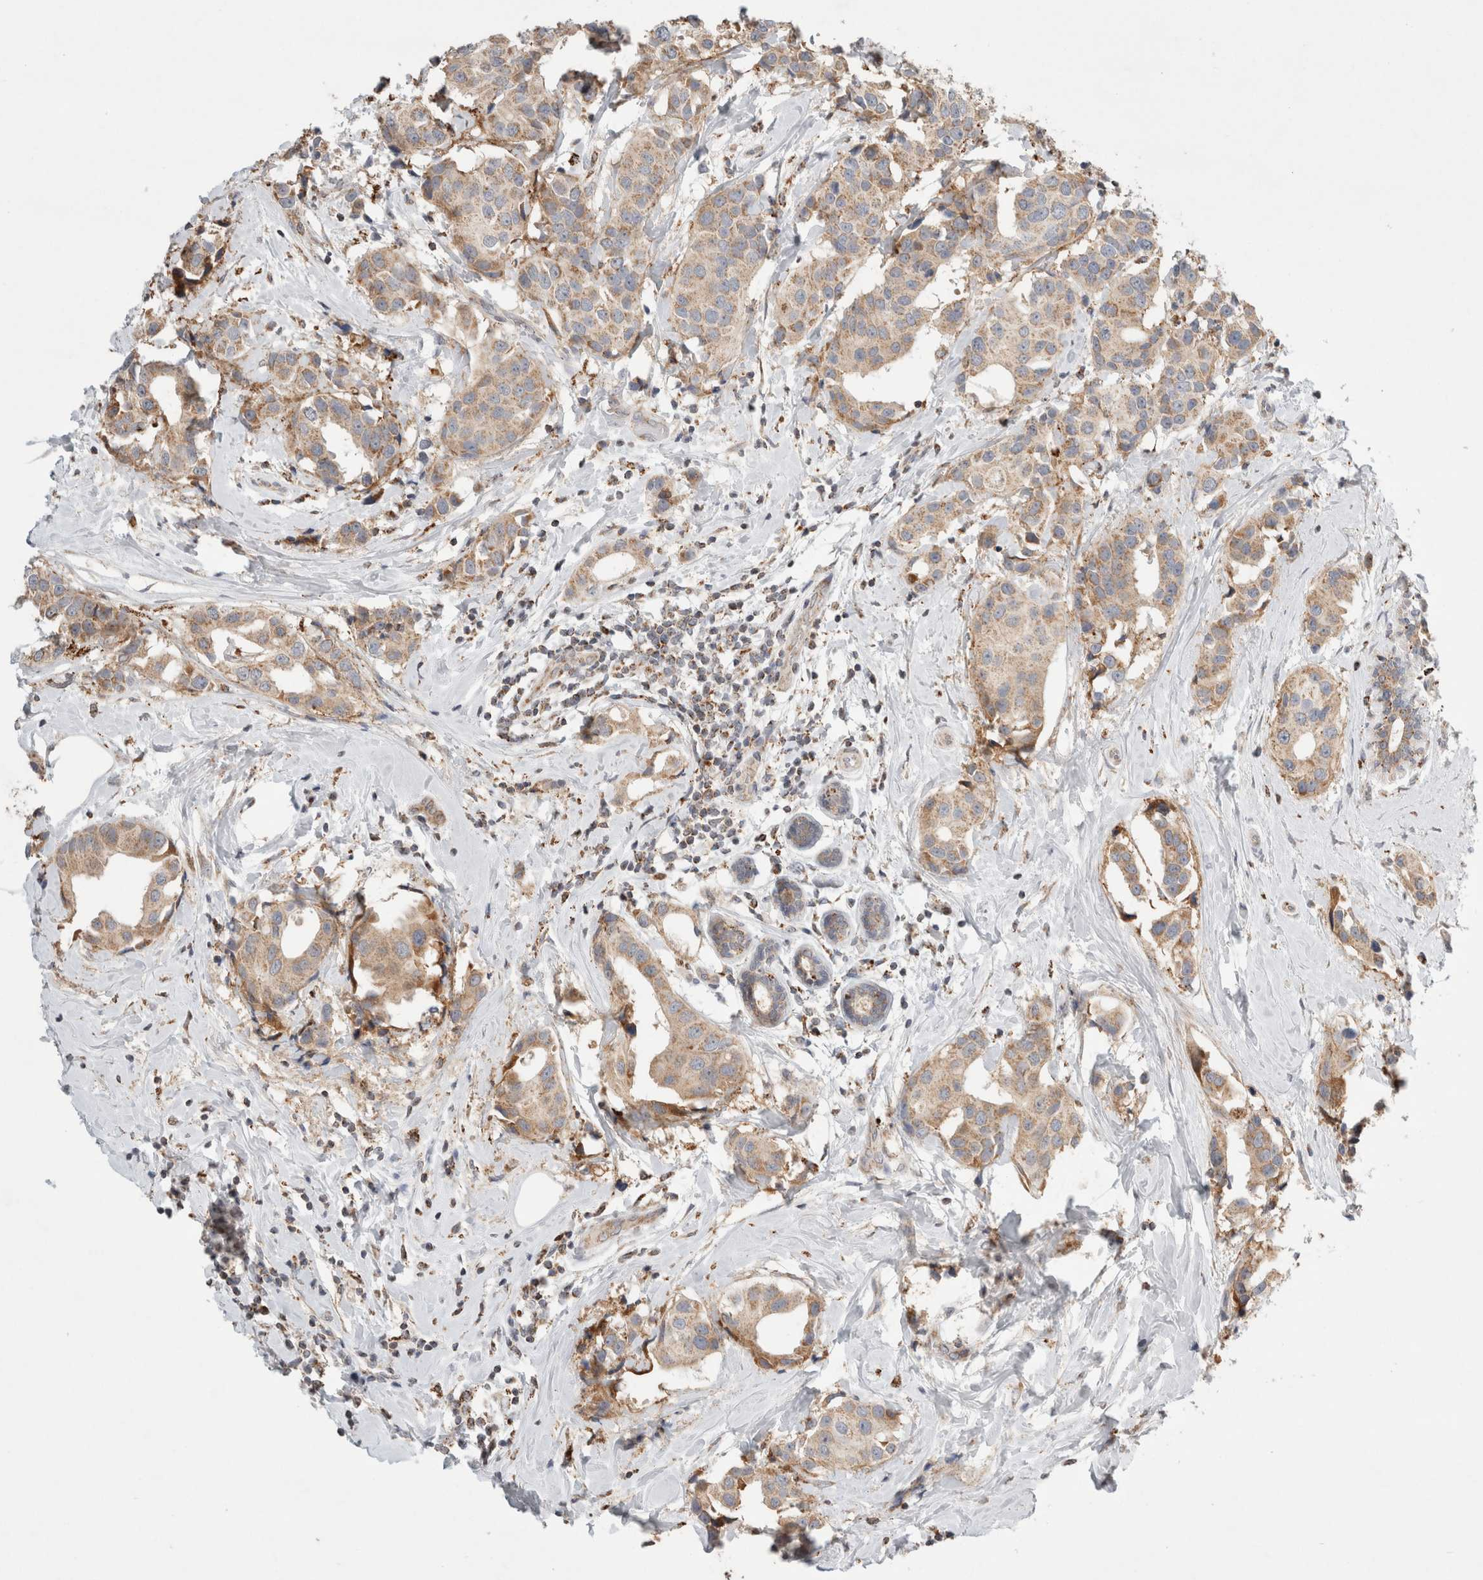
{"staining": {"intensity": "moderate", "quantity": ">75%", "location": "cytoplasmic/membranous"}, "tissue": "breast cancer", "cell_type": "Tumor cells", "image_type": "cancer", "snomed": [{"axis": "morphology", "description": "Normal tissue, NOS"}, {"axis": "morphology", "description": "Duct carcinoma"}, {"axis": "topography", "description": "Breast"}], "caption": "Breast cancer (infiltrating ductal carcinoma) tissue reveals moderate cytoplasmic/membranous positivity in approximately >75% of tumor cells", "gene": "HROB", "patient": {"sex": "female", "age": 39}}